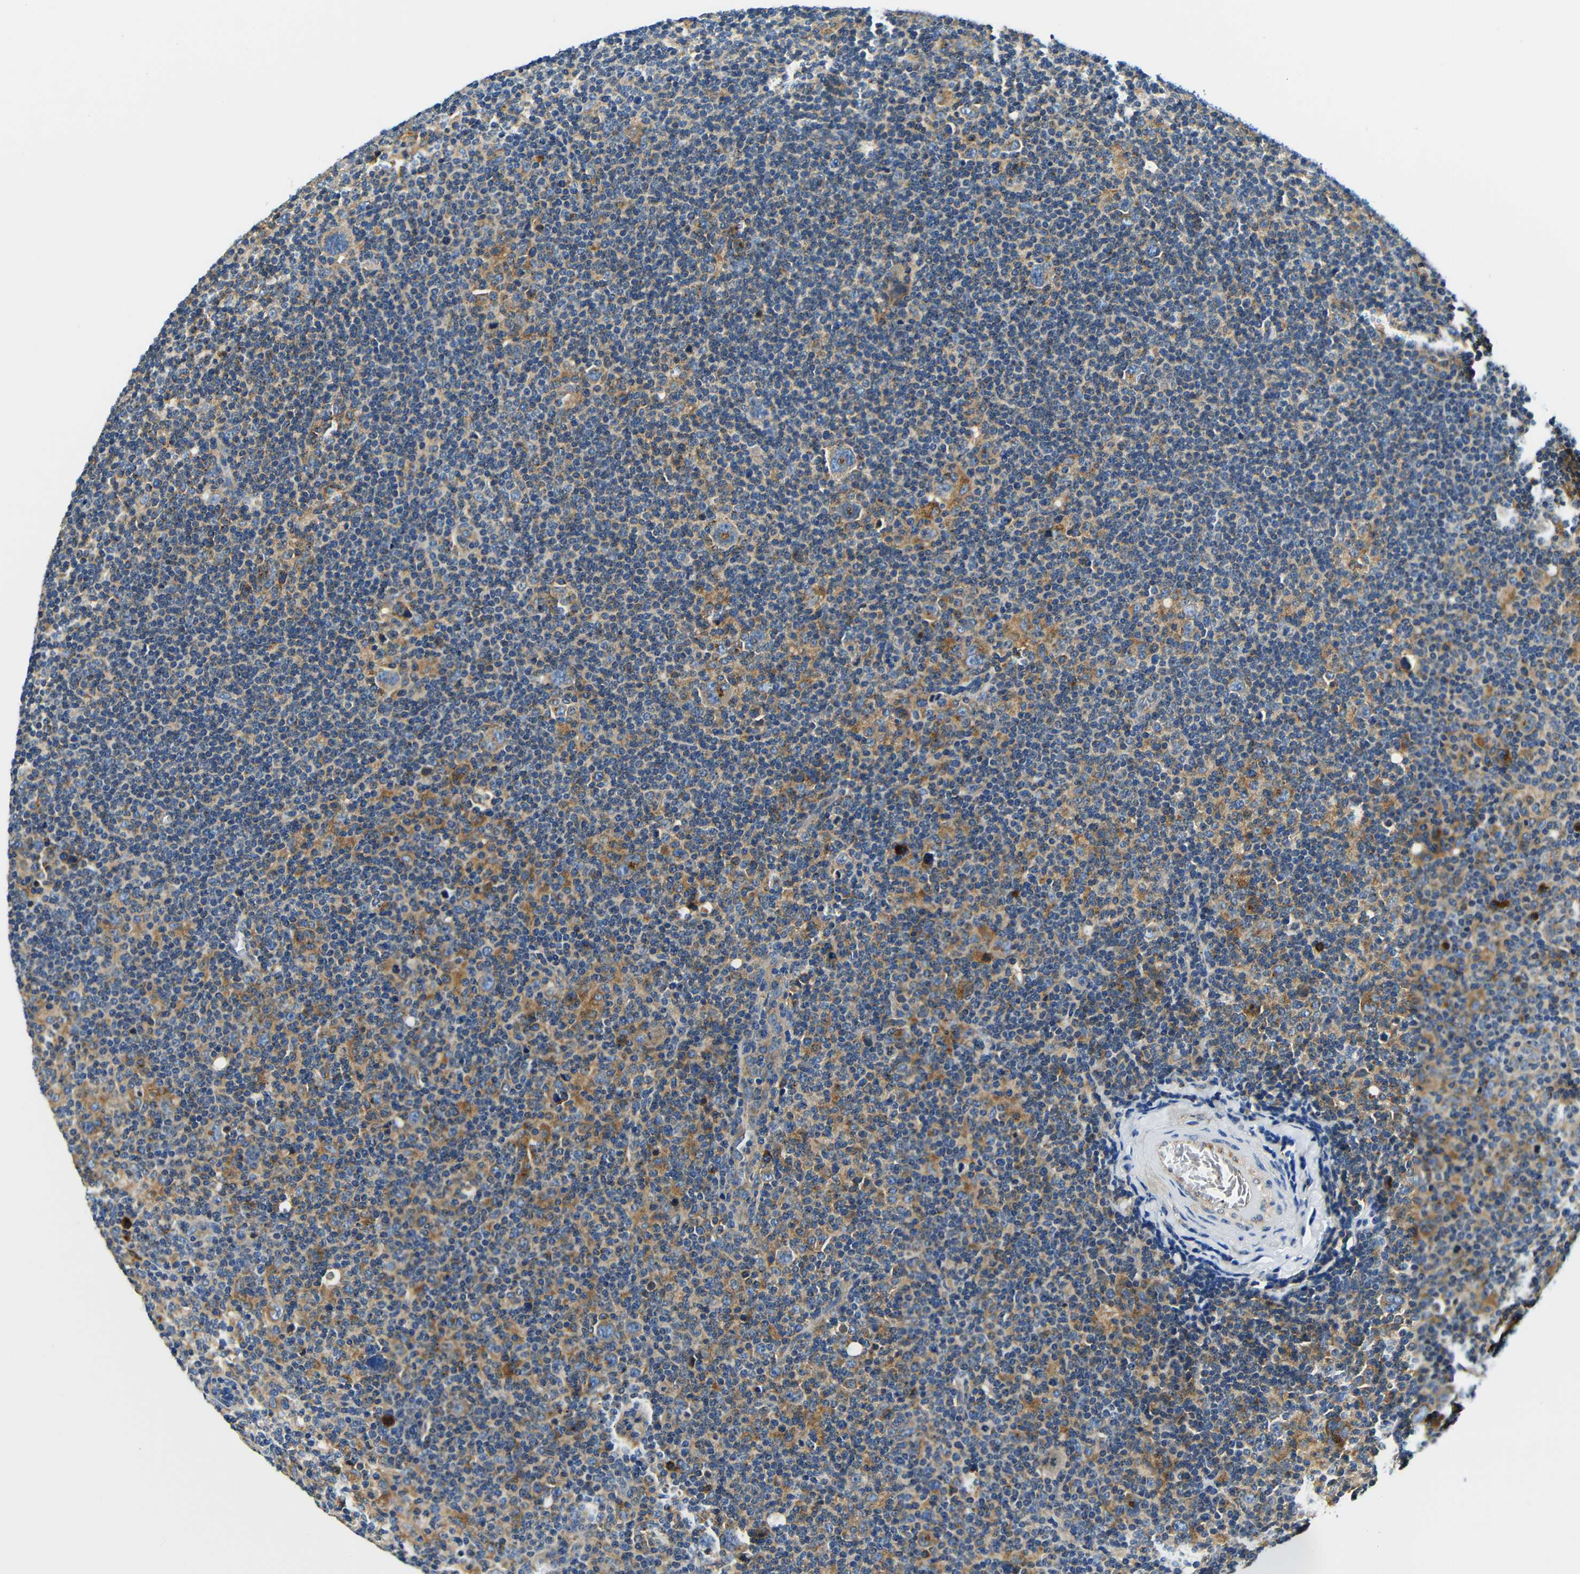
{"staining": {"intensity": "moderate", "quantity": ">75%", "location": "cytoplasmic/membranous"}, "tissue": "lymphoma", "cell_type": "Tumor cells", "image_type": "cancer", "snomed": [{"axis": "morphology", "description": "Hodgkin's disease, NOS"}, {"axis": "topography", "description": "Lymph node"}], "caption": "DAB (3,3'-diaminobenzidine) immunohistochemical staining of human lymphoma demonstrates moderate cytoplasmic/membranous protein positivity in about >75% of tumor cells.", "gene": "USO1", "patient": {"sex": "female", "age": 57}}